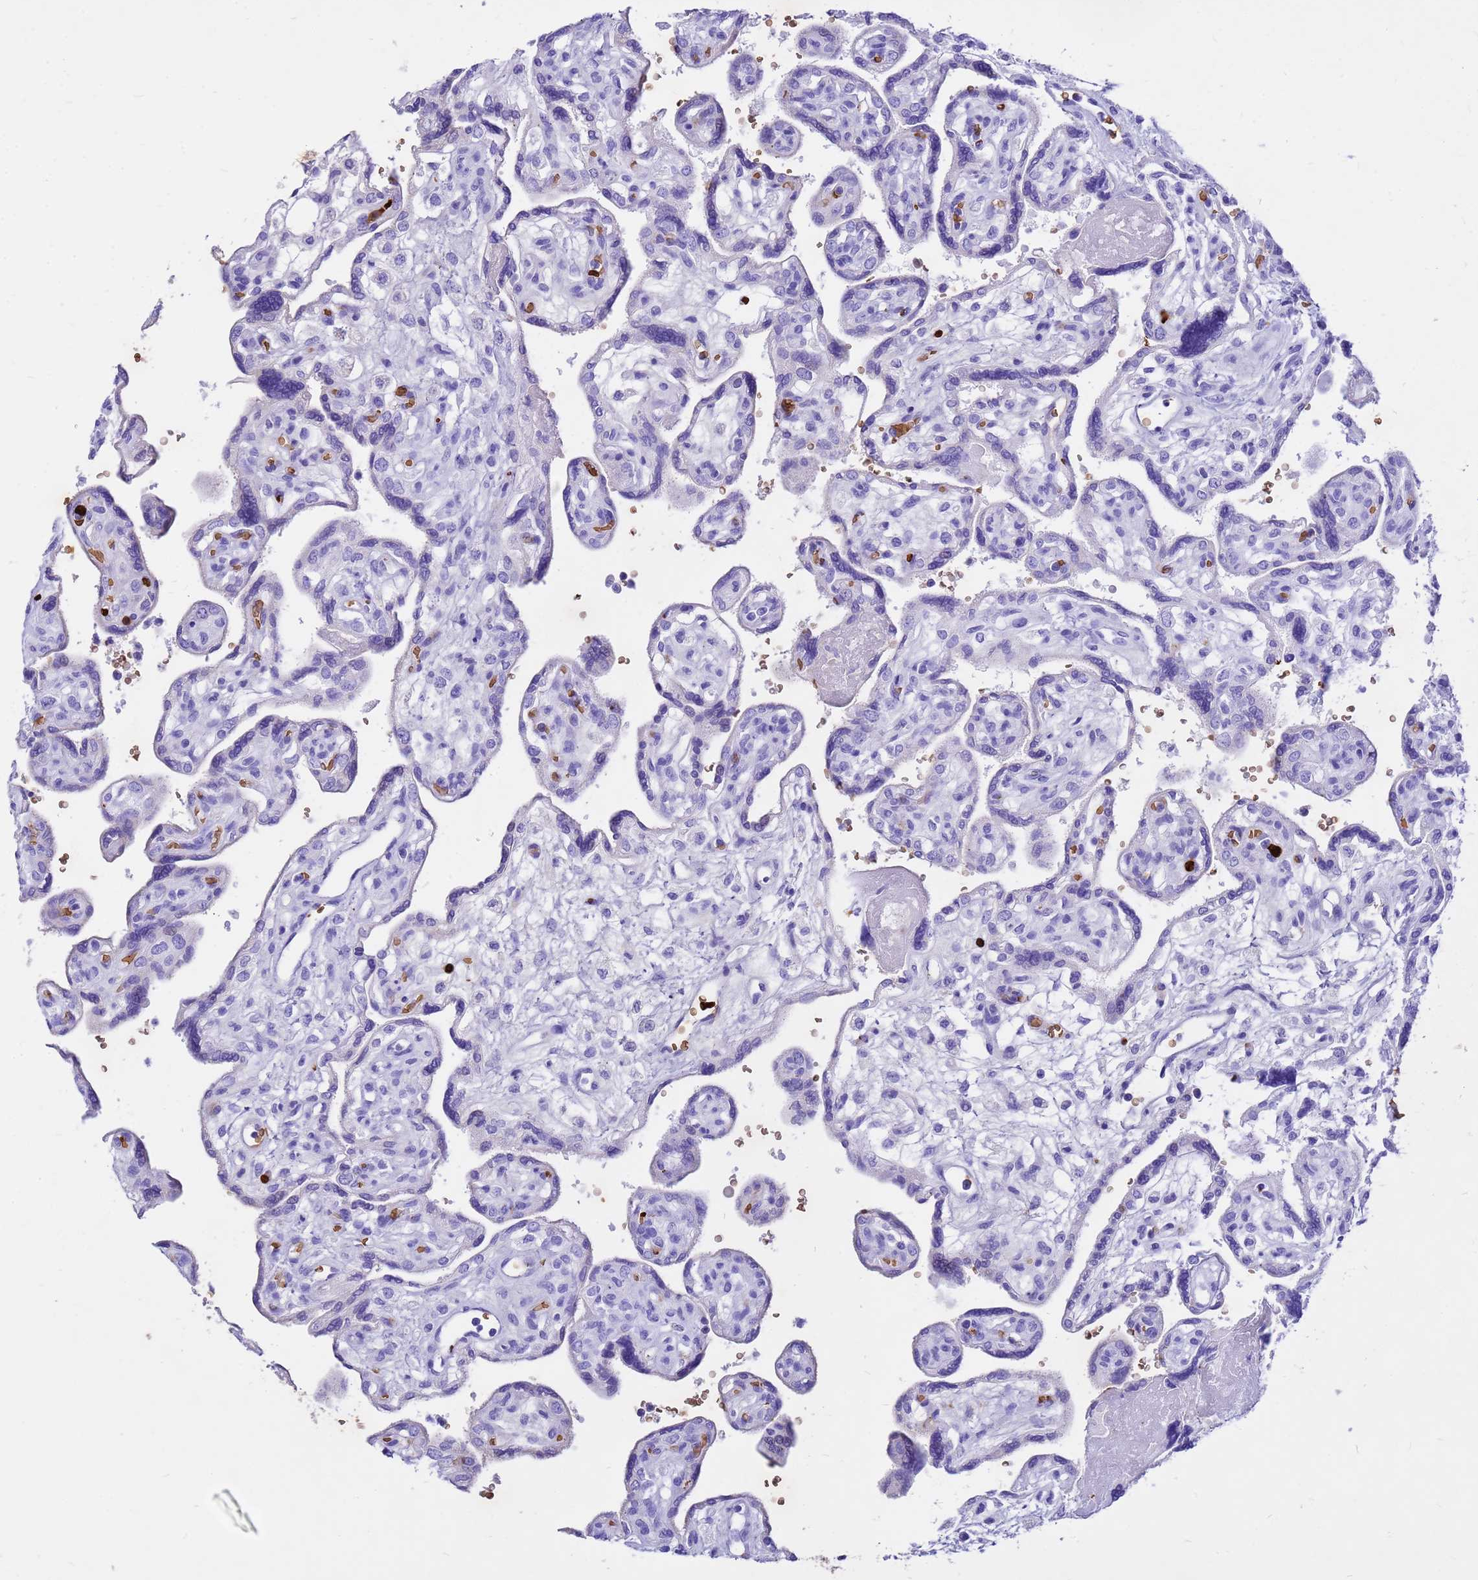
{"staining": {"intensity": "negative", "quantity": "none", "location": "none"}, "tissue": "placenta", "cell_type": "Decidual cells", "image_type": "normal", "snomed": [{"axis": "morphology", "description": "Normal tissue, NOS"}, {"axis": "topography", "description": "Placenta"}], "caption": "High magnification brightfield microscopy of benign placenta stained with DAB (brown) and counterstained with hematoxylin (blue): decidual cells show no significant positivity.", "gene": "HBA1", "patient": {"sex": "female", "age": 39}}